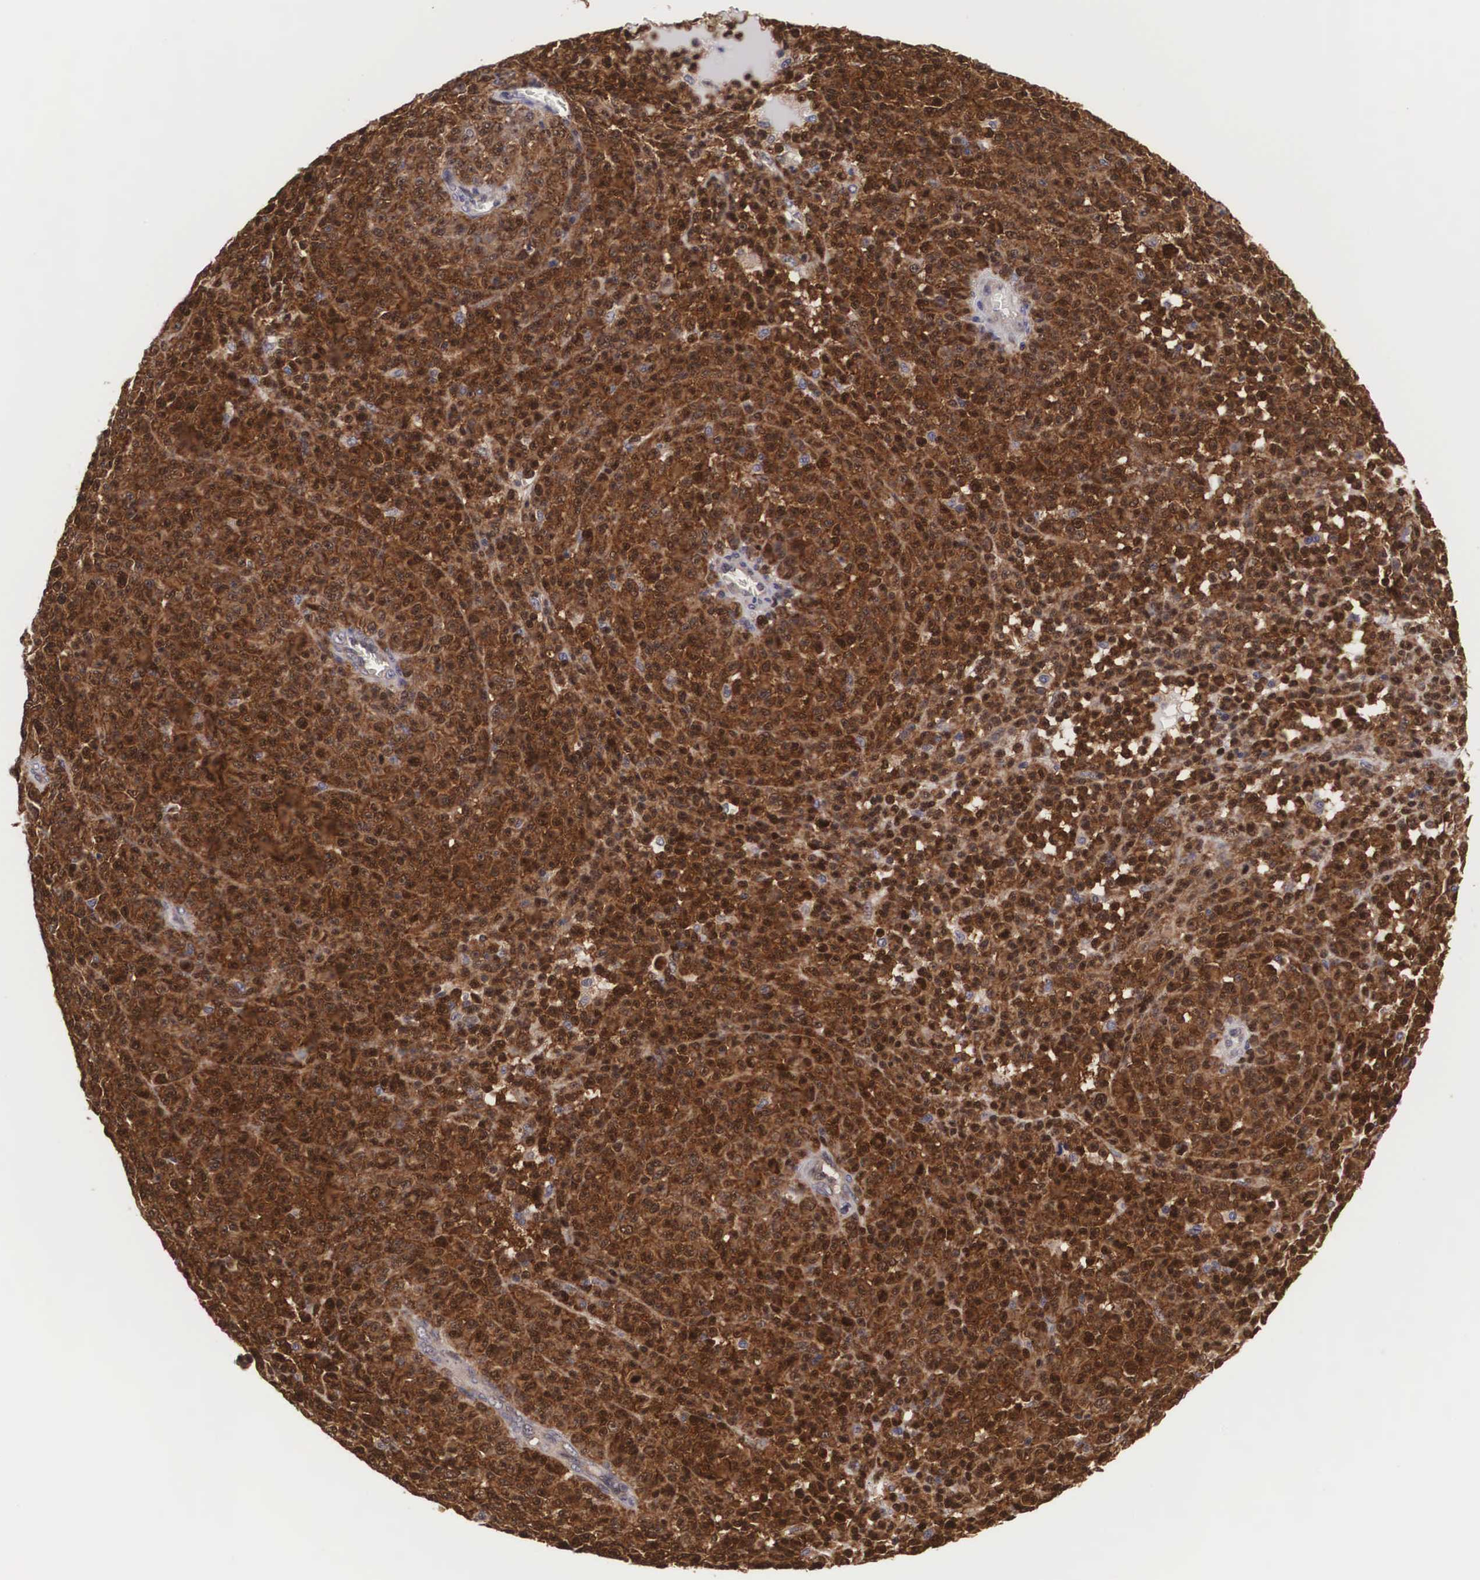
{"staining": {"intensity": "strong", "quantity": "25%-75%", "location": "cytoplasmic/membranous,nuclear"}, "tissue": "melanoma", "cell_type": "Tumor cells", "image_type": "cancer", "snomed": [{"axis": "morphology", "description": "Malignant melanoma, Metastatic site"}, {"axis": "topography", "description": "Skin"}], "caption": "Immunohistochemistry (IHC) of melanoma exhibits high levels of strong cytoplasmic/membranous and nuclear positivity in about 25%-75% of tumor cells.", "gene": "ADSL", "patient": {"sex": "male", "age": 32}}